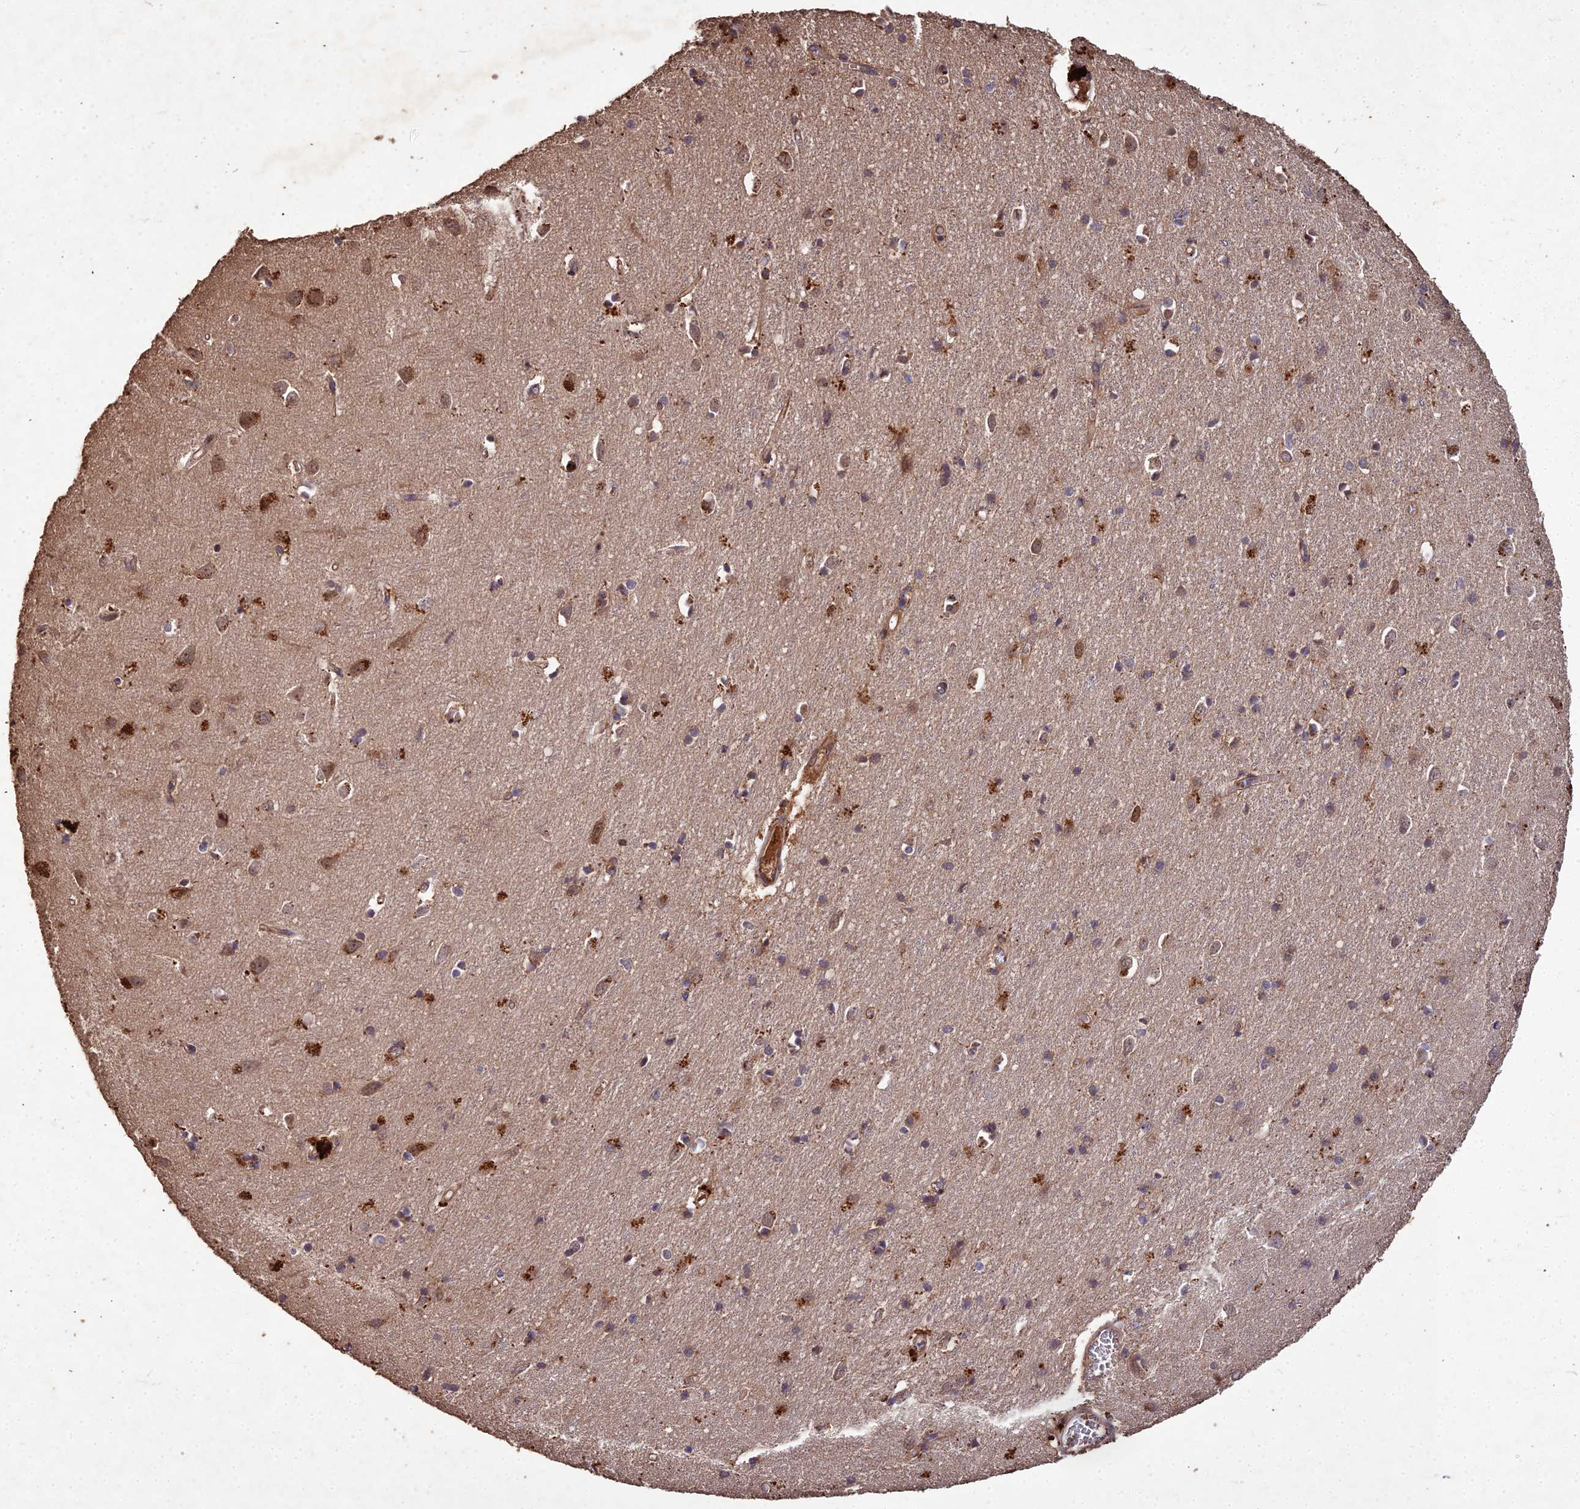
{"staining": {"intensity": "moderate", "quantity": "25%-75%", "location": "cytoplasmic/membranous"}, "tissue": "cerebral cortex", "cell_type": "Endothelial cells", "image_type": "normal", "snomed": [{"axis": "morphology", "description": "Normal tissue, NOS"}, {"axis": "topography", "description": "Cerebral cortex"}], "caption": "A brown stain shows moderate cytoplasmic/membranous positivity of a protein in endothelial cells of unremarkable human cerebral cortex.", "gene": "SYMPK", "patient": {"sex": "female", "age": 64}}